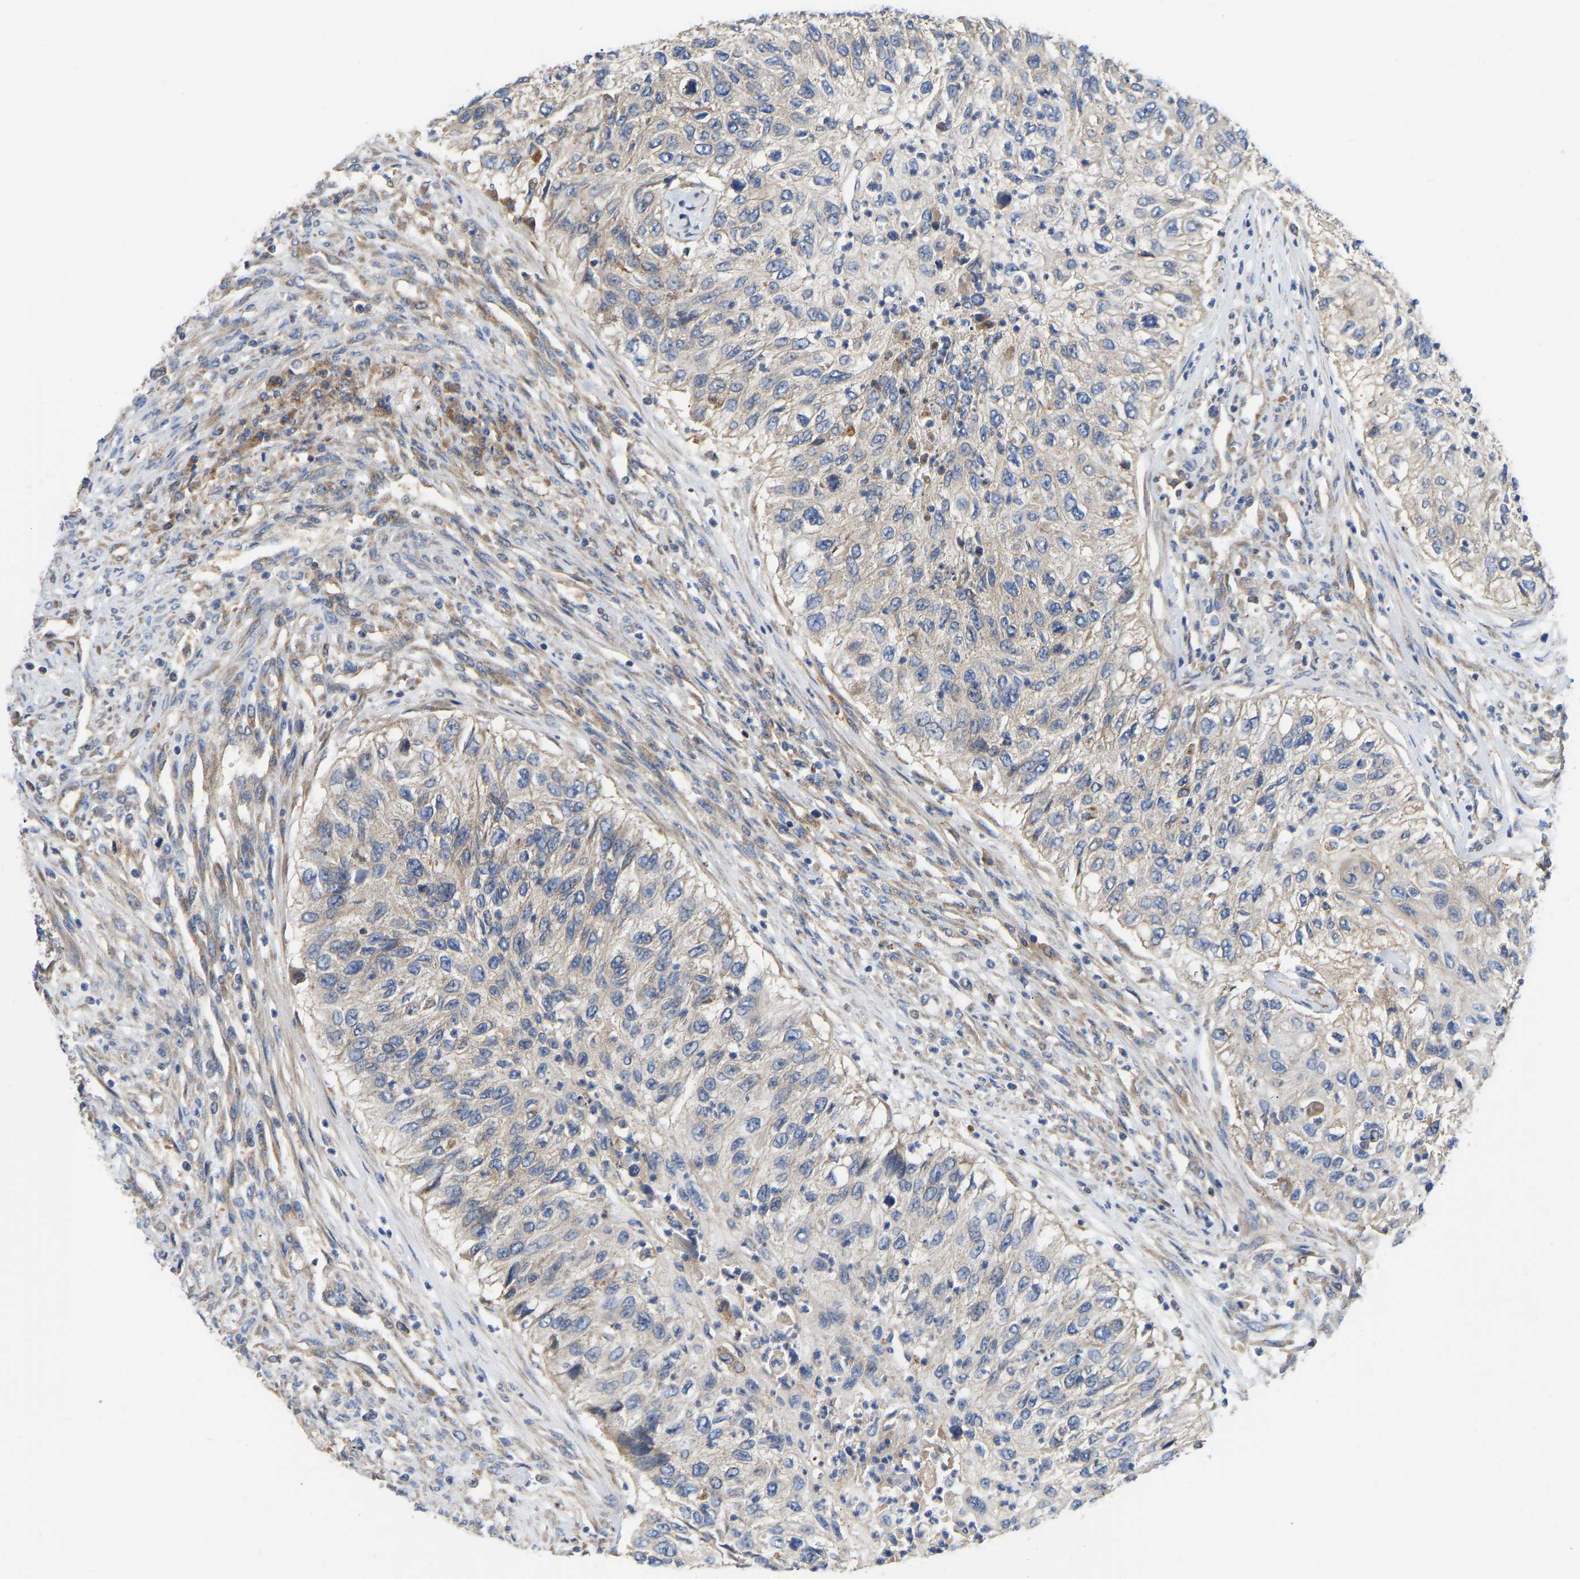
{"staining": {"intensity": "negative", "quantity": "none", "location": "none"}, "tissue": "urothelial cancer", "cell_type": "Tumor cells", "image_type": "cancer", "snomed": [{"axis": "morphology", "description": "Urothelial carcinoma, High grade"}, {"axis": "topography", "description": "Urinary bladder"}], "caption": "IHC image of neoplastic tissue: human urothelial cancer stained with DAB (3,3'-diaminobenzidine) displays no significant protein staining in tumor cells. (Stains: DAB immunohistochemistry with hematoxylin counter stain, Microscopy: brightfield microscopy at high magnification).", "gene": "FLNB", "patient": {"sex": "female", "age": 60}}